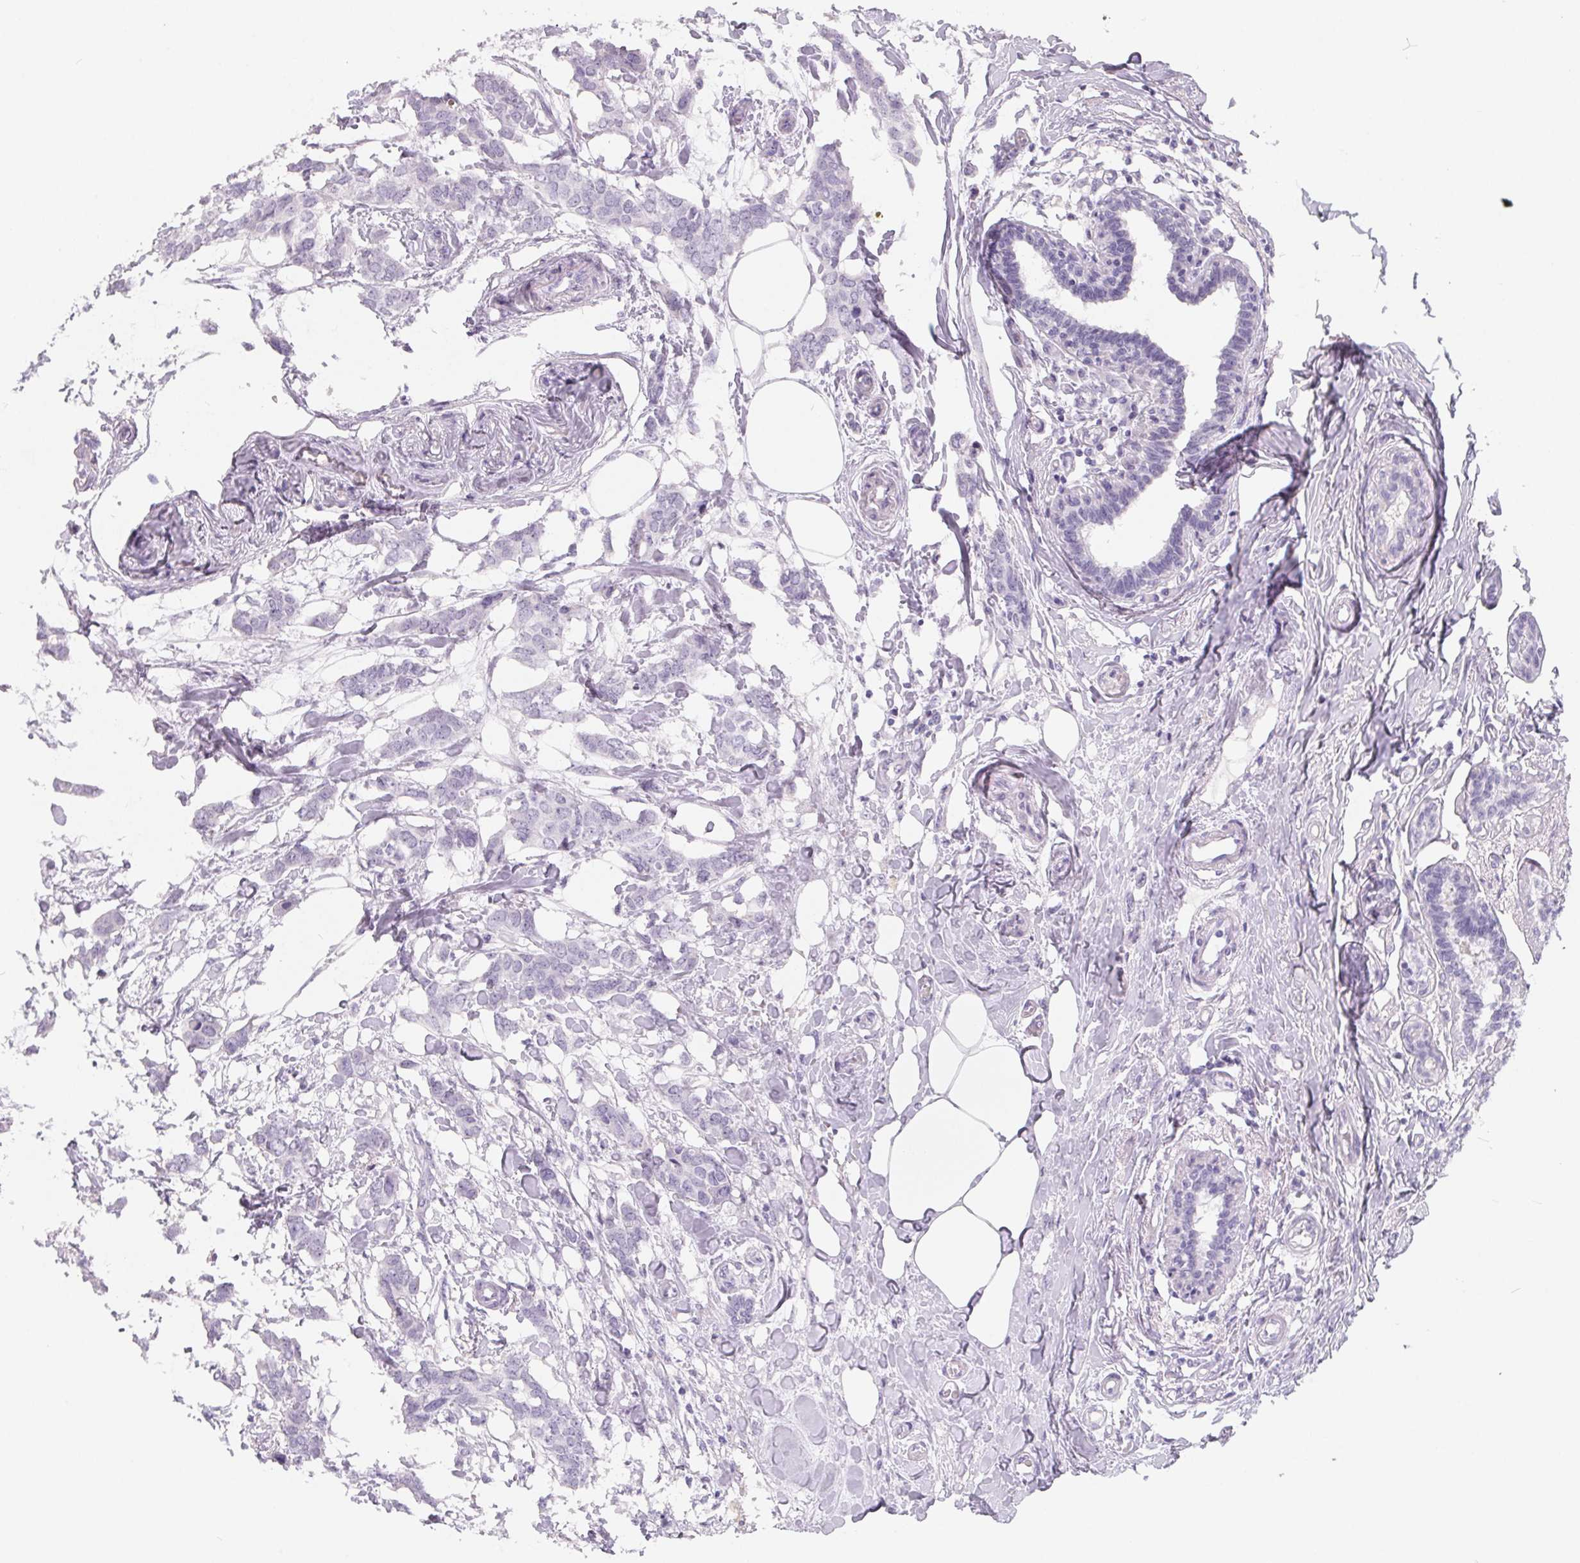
{"staining": {"intensity": "negative", "quantity": "none", "location": "none"}, "tissue": "breast cancer", "cell_type": "Tumor cells", "image_type": "cancer", "snomed": [{"axis": "morphology", "description": "Duct carcinoma"}, {"axis": "topography", "description": "Breast"}], "caption": "Micrograph shows no protein expression in tumor cells of breast infiltrating ductal carcinoma tissue.", "gene": "FDX1", "patient": {"sex": "female", "age": 62}}